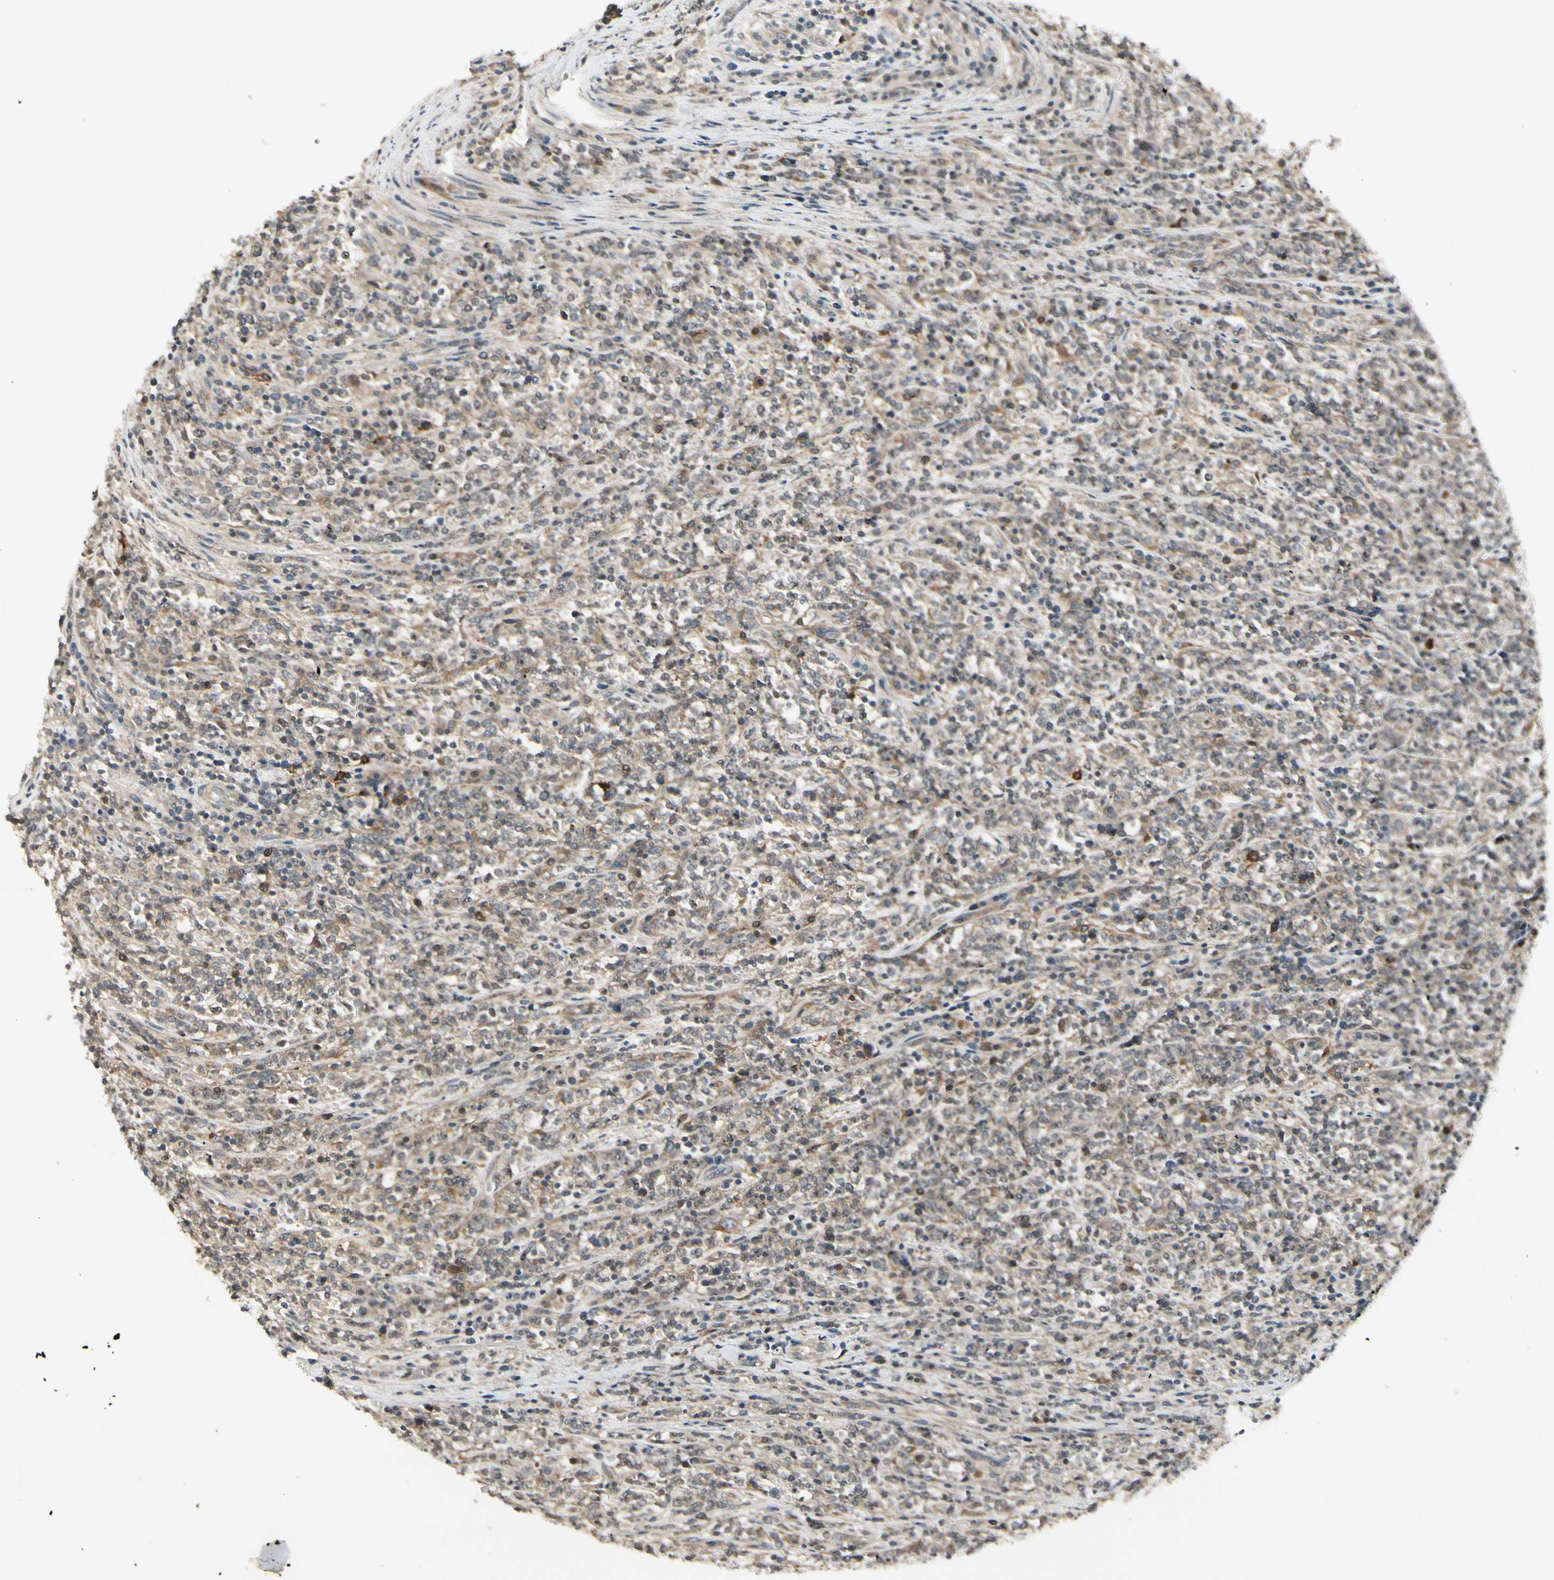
{"staining": {"intensity": "moderate", "quantity": ">75%", "location": "cytoplasmic/membranous"}, "tissue": "lymphoma", "cell_type": "Tumor cells", "image_type": "cancer", "snomed": [{"axis": "morphology", "description": "Malignant lymphoma, non-Hodgkin's type, High grade"}, {"axis": "topography", "description": "Soft tissue"}], "caption": "A histopathology image of human lymphoma stained for a protein demonstrates moderate cytoplasmic/membranous brown staining in tumor cells. (IHC, brightfield microscopy, high magnification).", "gene": "FHDC1", "patient": {"sex": "male", "age": 18}}